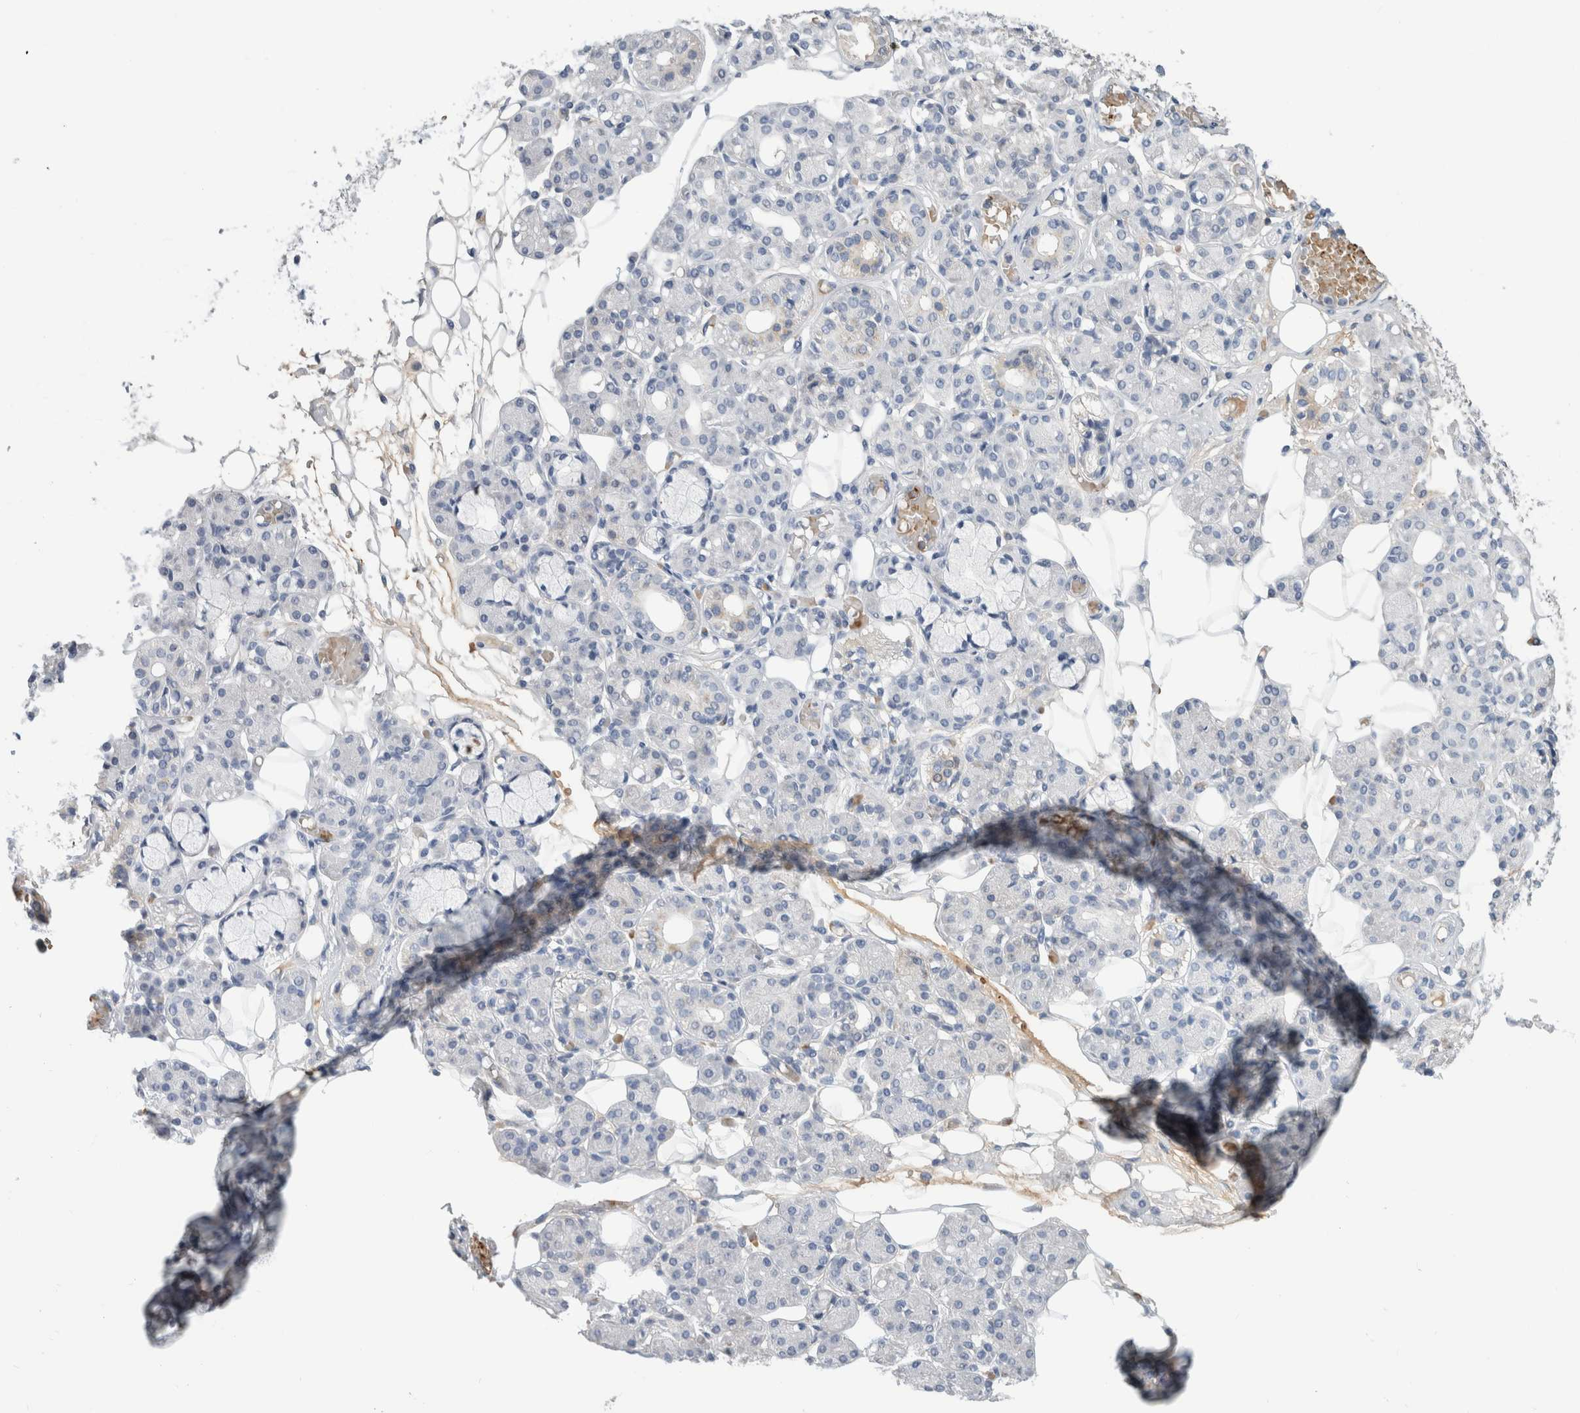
{"staining": {"intensity": "negative", "quantity": "none", "location": "none"}, "tissue": "salivary gland", "cell_type": "Glandular cells", "image_type": "normal", "snomed": [{"axis": "morphology", "description": "Normal tissue, NOS"}, {"axis": "topography", "description": "Salivary gland"}], "caption": "Immunohistochemical staining of unremarkable human salivary gland reveals no significant staining in glandular cells.", "gene": "CA1", "patient": {"sex": "male", "age": 63}}